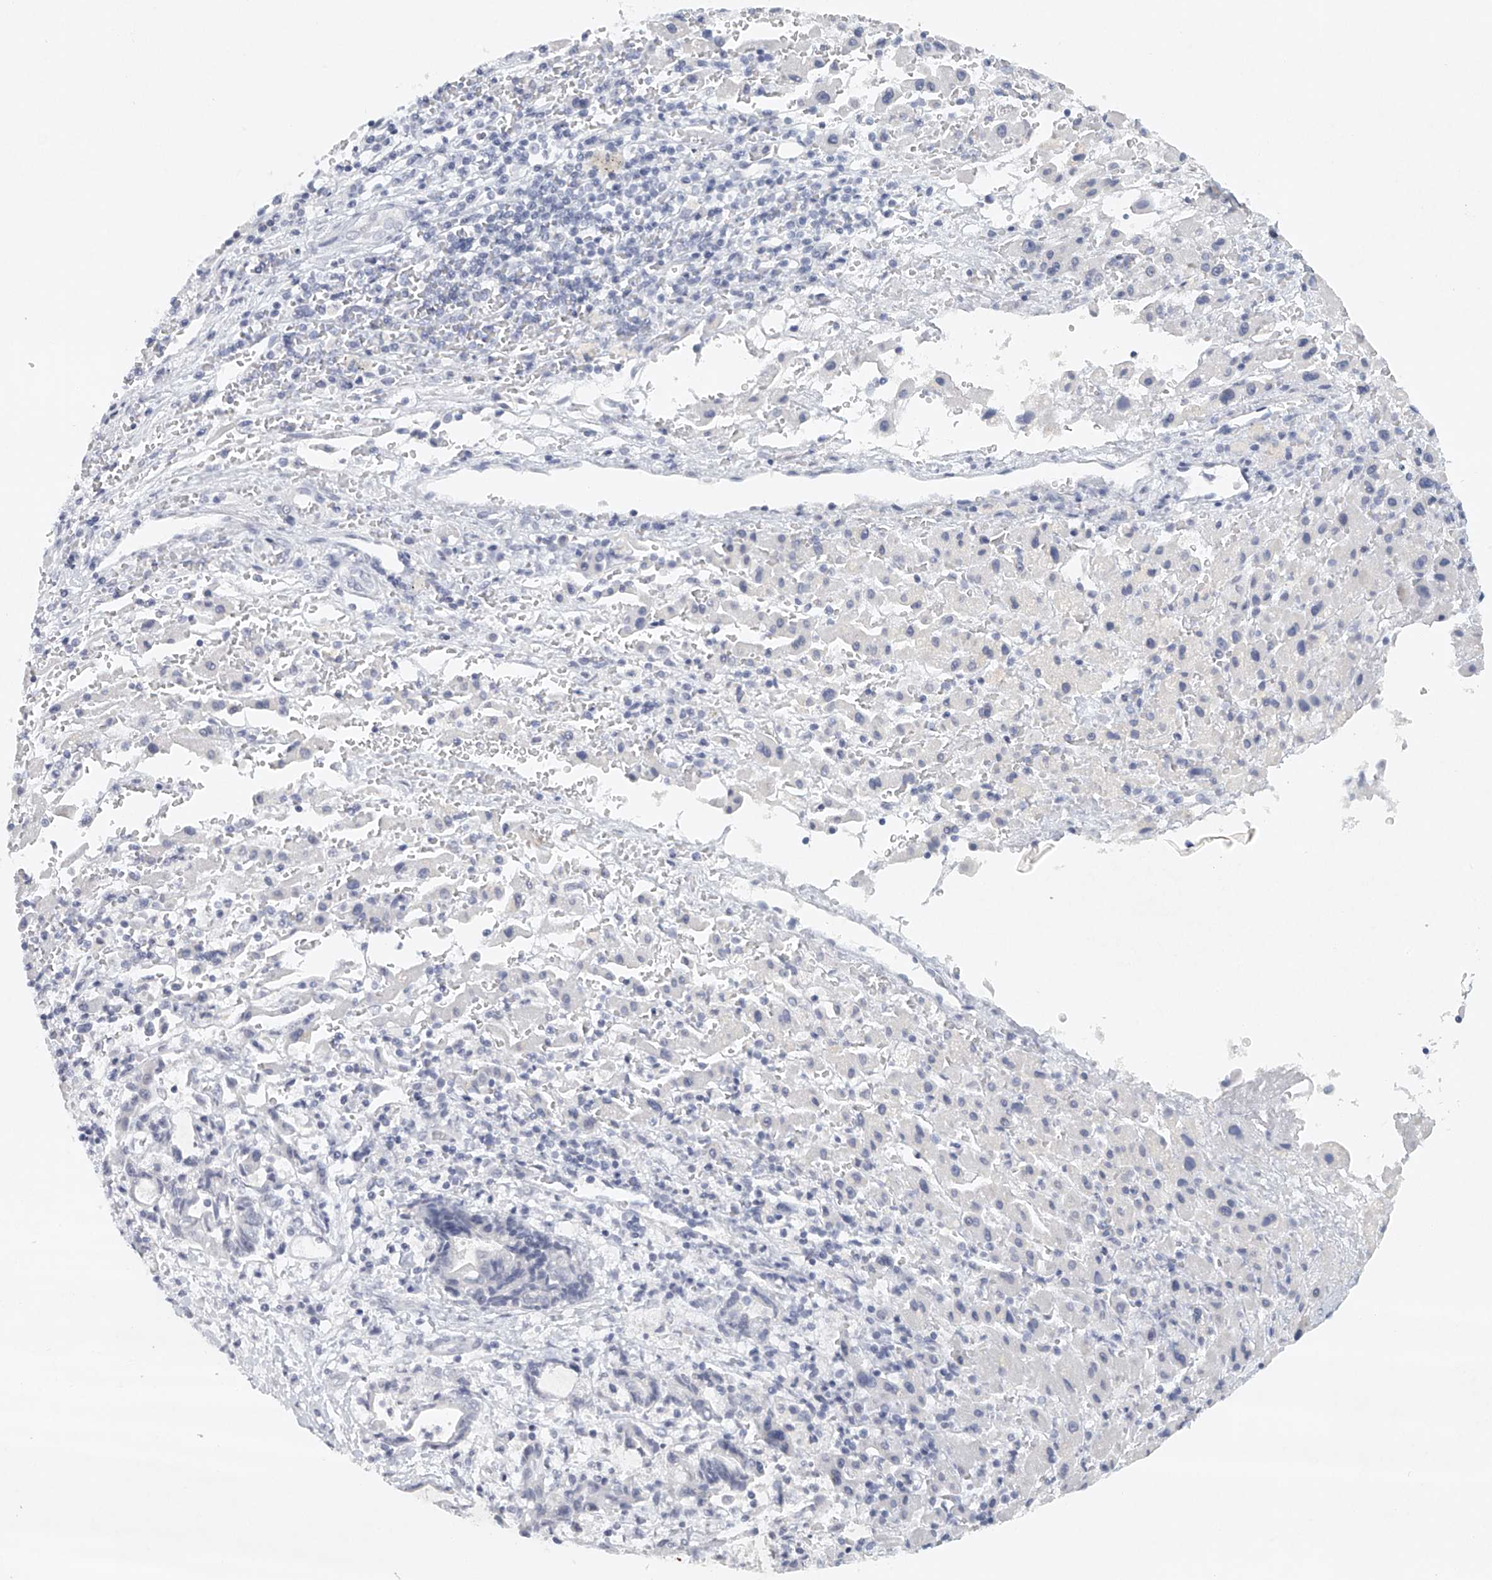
{"staining": {"intensity": "negative", "quantity": "none", "location": "none"}, "tissue": "liver cancer", "cell_type": "Tumor cells", "image_type": "cancer", "snomed": [{"axis": "morphology", "description": "Cholangiocarcinoma"}, {"axis": "topography", "description": "Liver"}], "caption": "The image exhibits no staining of tumor cells in liver cholangiocarcinoma.", "gene": "FAT2", "patient": {"sex": "male", "age": 57}}